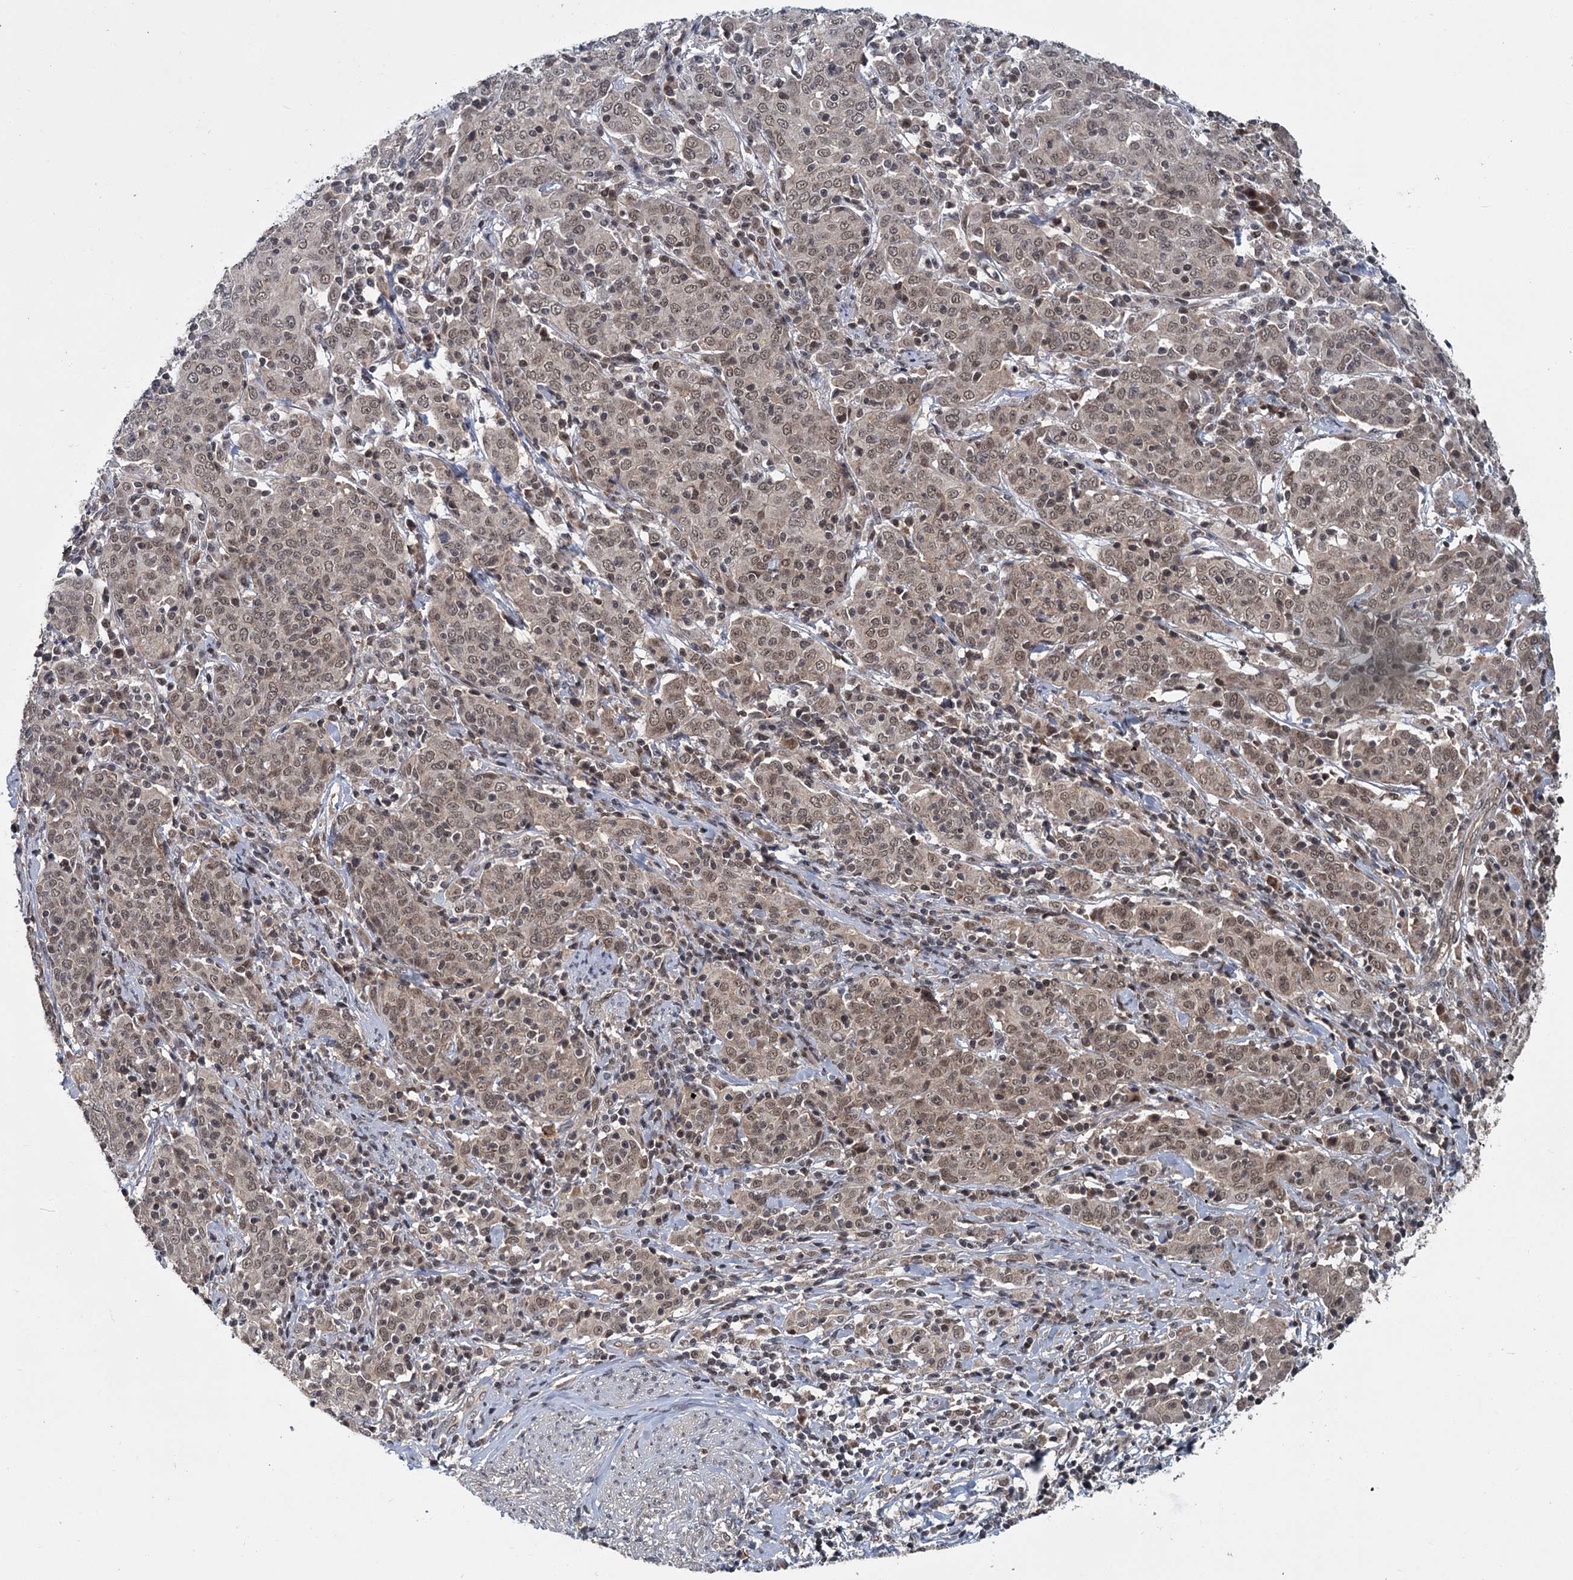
{"staining": {"intensity": "weak", "quantity": ">75%", "location": "nuclear"}, "tissue": "cervical cancer", "cell_type": "Tumor cells", "image_type": "cancer", "snomed": [{"axis": "morphology", "description": "Squamous cell carcinoma, NOS"}, {"axis": "topography", "description": "Cervix"}], "caption": "IHC of human cervical cancer (squamous cell carcinoma) shows low levels of weak nuclear staining in about >75% of tumor cells.", "gene": "KANSL2", "patient": {"sex": "female", "age": 67}}